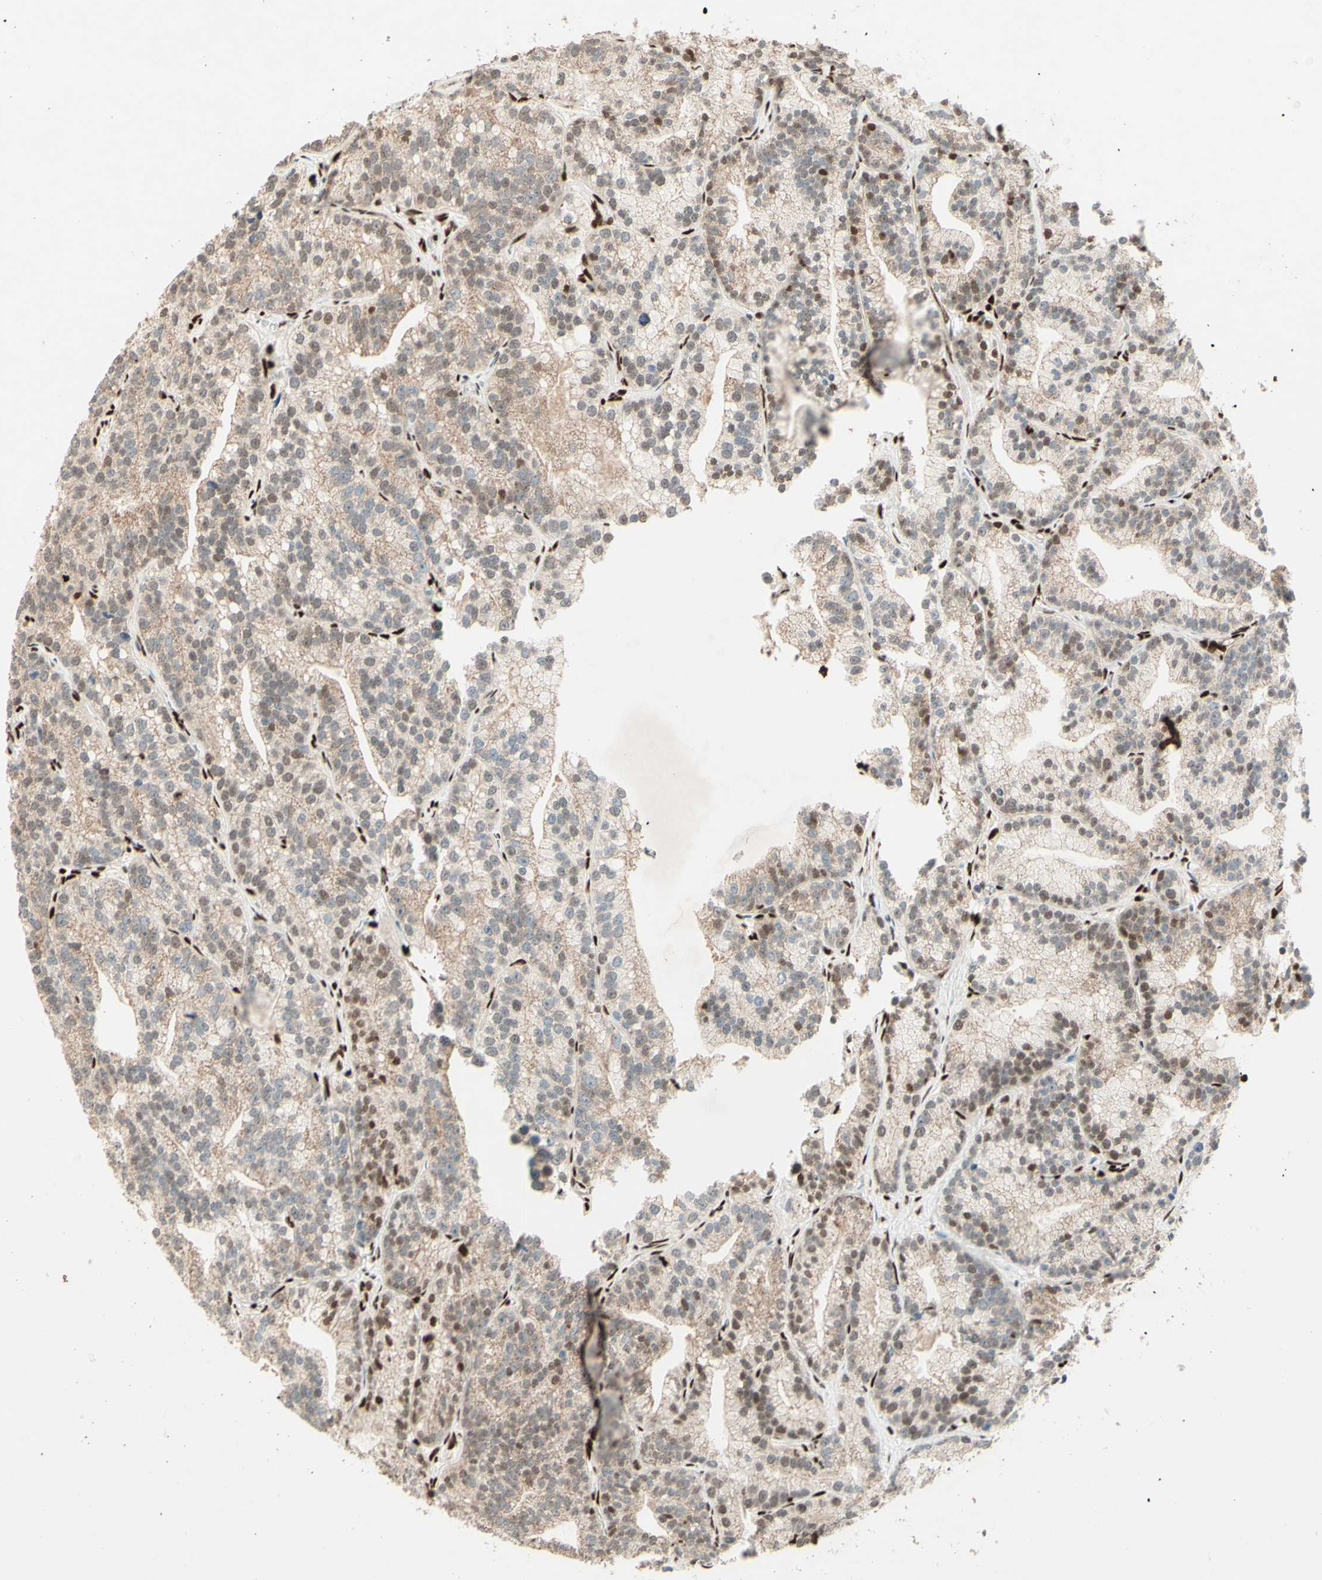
{"staining": {"intensity": "moderate", "quantity": ">75%", "location": "cytoplasmic/membranous,nuclear"}, "tissue": "prostate cancer", "cell_type": "Tumor cells", "image_type": "cancer", "snomed": [{"axis": "morphology", "description": "Adenocarcinoma, Low grade"}, {"axis": "topography", "description": "Prostate"}], "caption": "Immunohistochemistry (IHC) histopathology image of prostate cancer (adenocarcinoma (low-grade)) stained for a protein (brown), which shows medium levels of moderate cytoplasmic/membranous and nuclear expression in about >75% of tumor cells.", "gene": "NR3C1", "patient": {"sex": "male", "age": 89}}